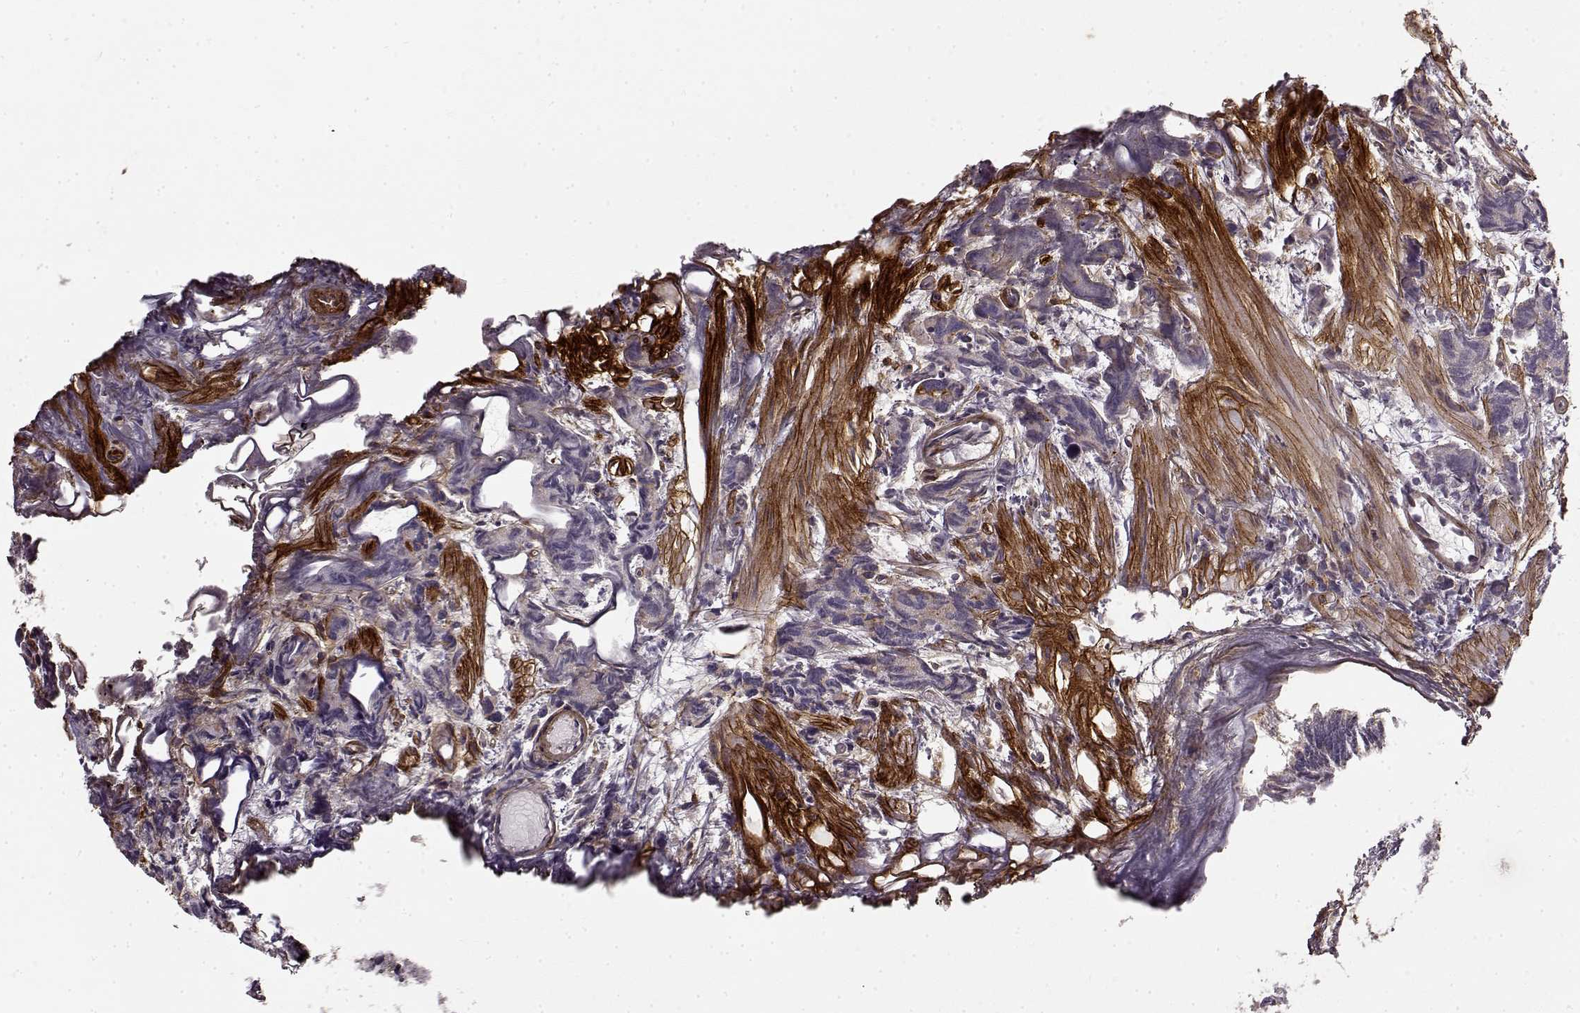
{"staining": {"intensity": "negative", "quantity": "none", "location": "none"}, "tissue": "prostate cancer", "cell_type": "Tumor cells", "image_type": "cancer", "snomed": [{"axis": "morphology", "description": "Adenocarcinoma, High grade"}, {"axis": "topography", "description": "Prostate"}], "caption": "Prostate cancer stained for a protein using immunohistochemistry reveals no expression tumor cells.", "gene": "LAMB2", "patient": {"sex": "male", "age": 77}}